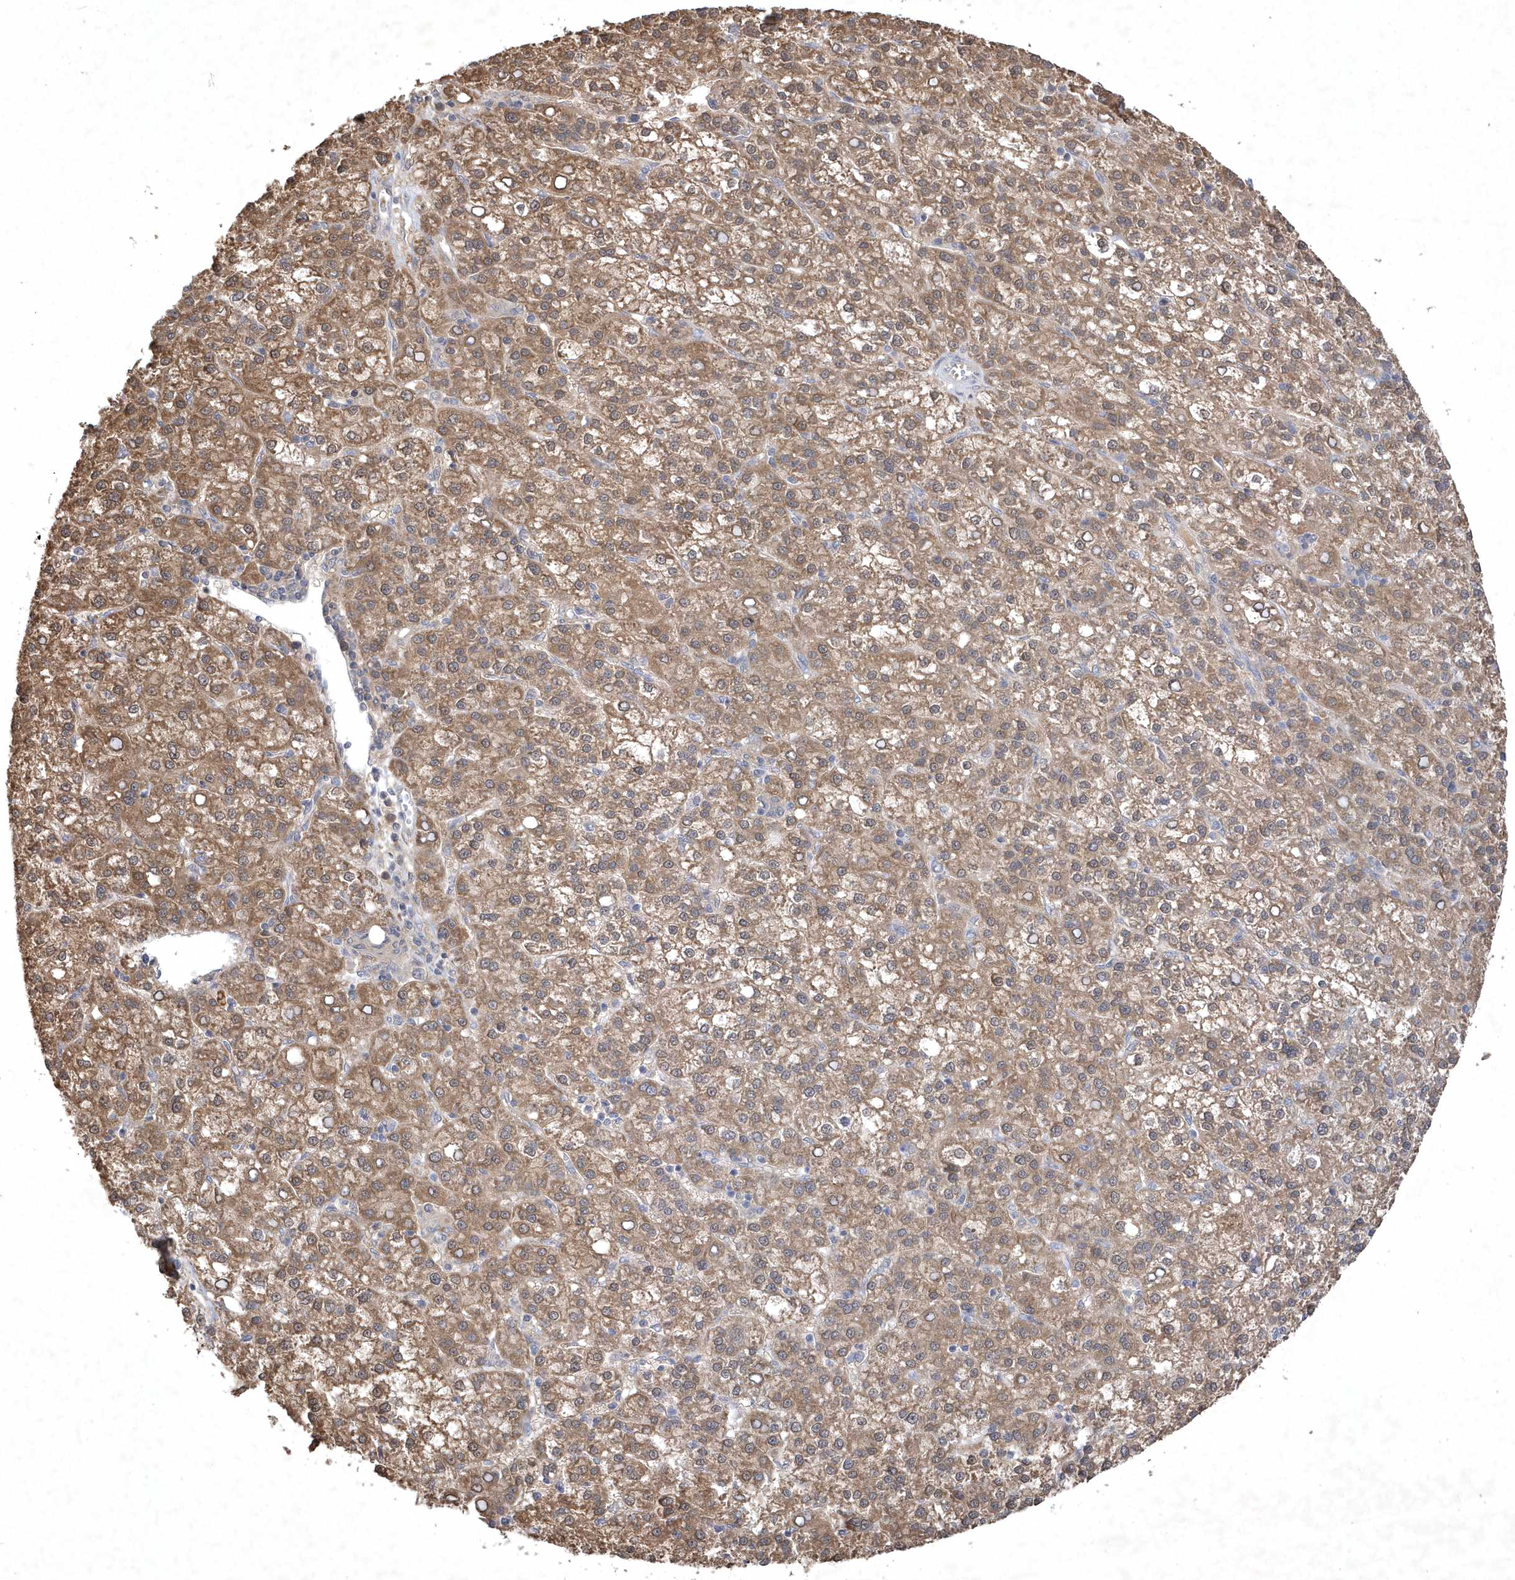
{"staining": {"intensity": "moderate", "quantity": ">75%", "location": "cytoplasmic/membranous"}, "tissue": "liver cancer", "cell_type": "Tumor cells", "image_type": "cancer", "snomed": [{"axis": "morphology", "description": "Carcinoma, Hepatocellular, NOS"}, {"axis": "topography", "description": "Liver"}], "caption": "Brown immunohistochemical staining in human hepatocellular carcinoma (liver) demonstrates moderate cytoplasmic/membranous staining in approximately >75% of tumor cells.", "gene": "AKR7A2", "patient": {"sex": "female", "age": 58}}